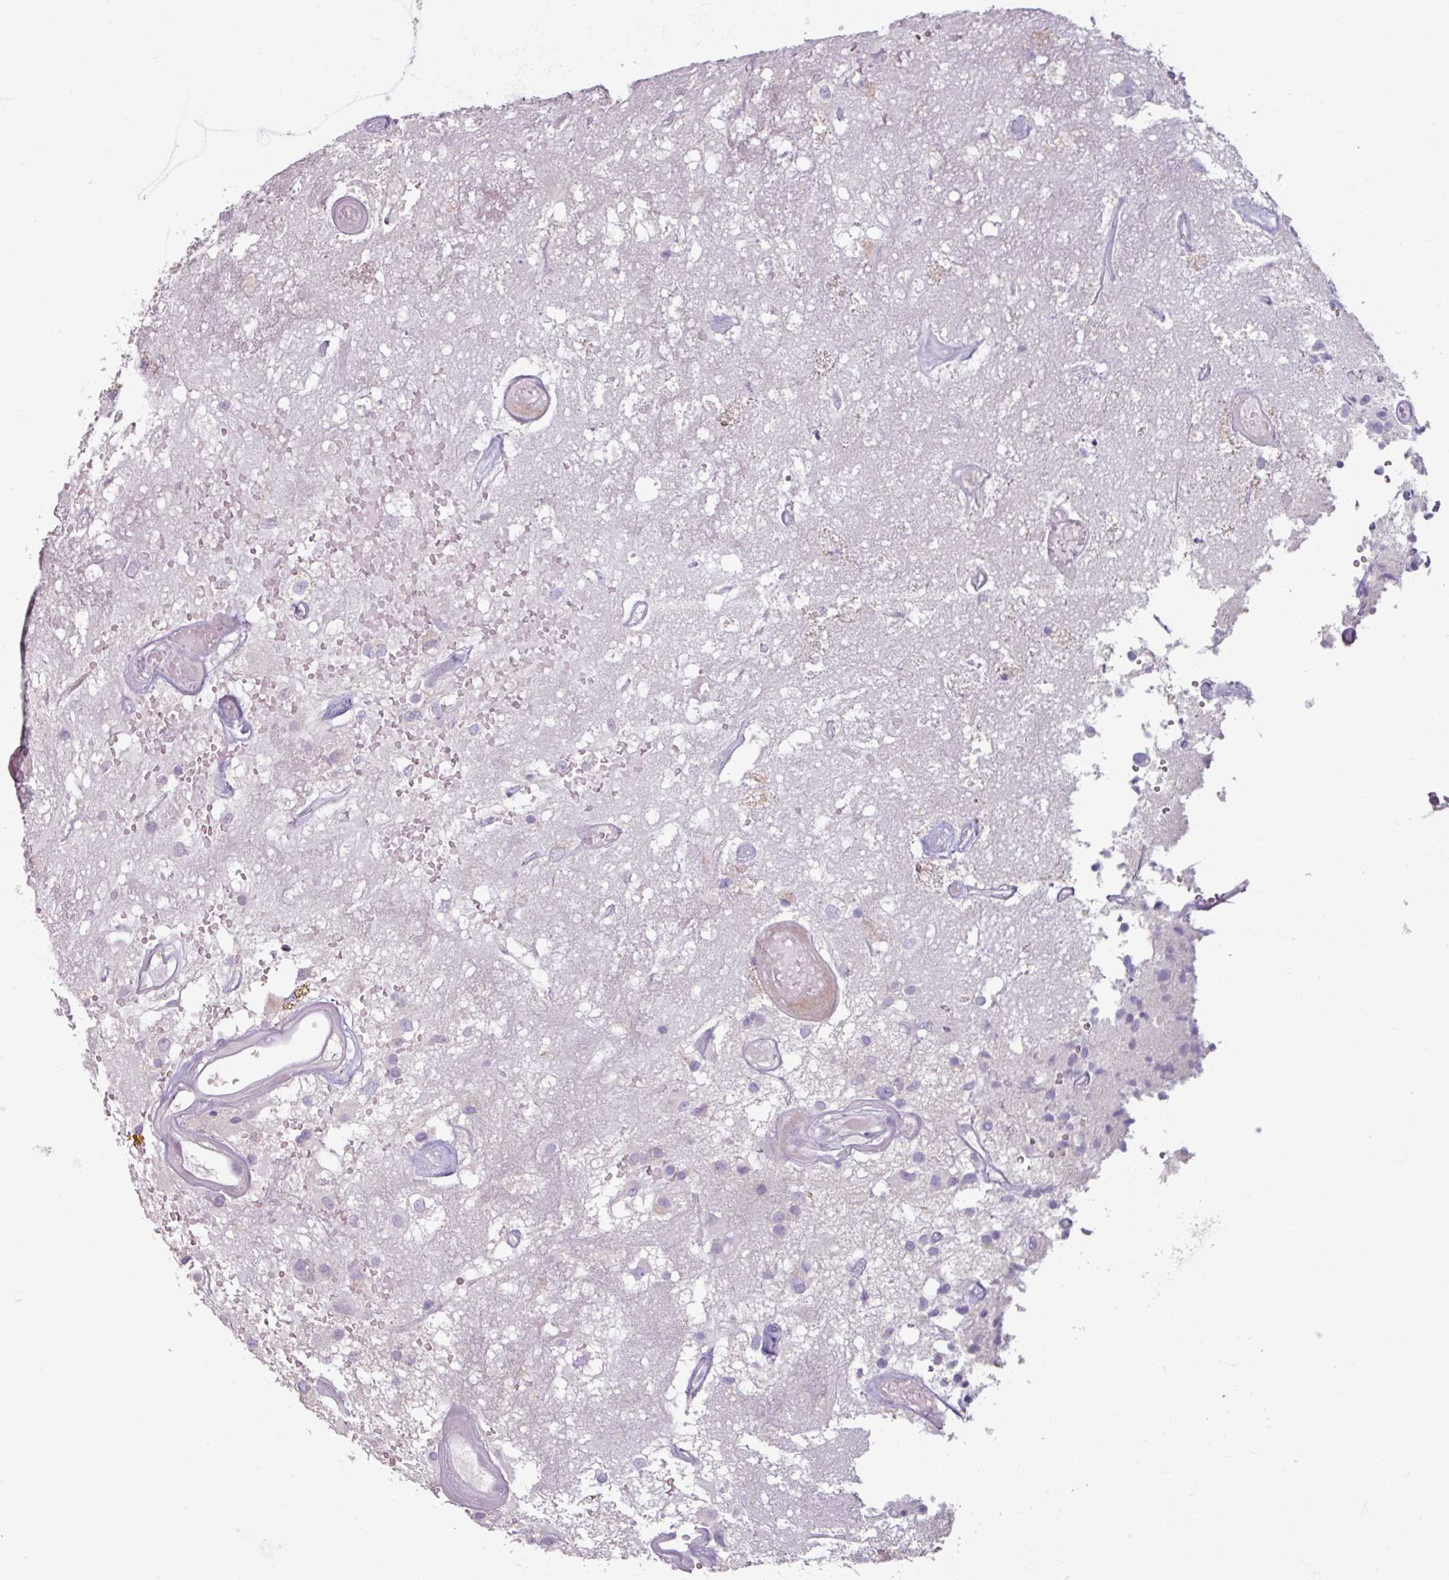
{"staining": {"intensity": "negative", "quantity": "none", "location": "none"}, "tissue": "glioma", "cell_type": "Tumor cells", "image_type": "cancer", "snomed": [{"axis": "morphology", "description": "Glioma, malignant, High grade"}, {"axis": "morphology", "description": "Glioblastoma, NOS"}, {"axis": "topography", "description": "Brain"}], "caption": "Immunohistochemistry of human glioblastoma demonstrates no expression in tumor cells. (DAB (3,3'-diaminobenzidine) immunohistochemistry (IHC) with hematoxylin counter stain).", "gene": "SLC27A5", "patient": {"sex": "male", "age": 60}}